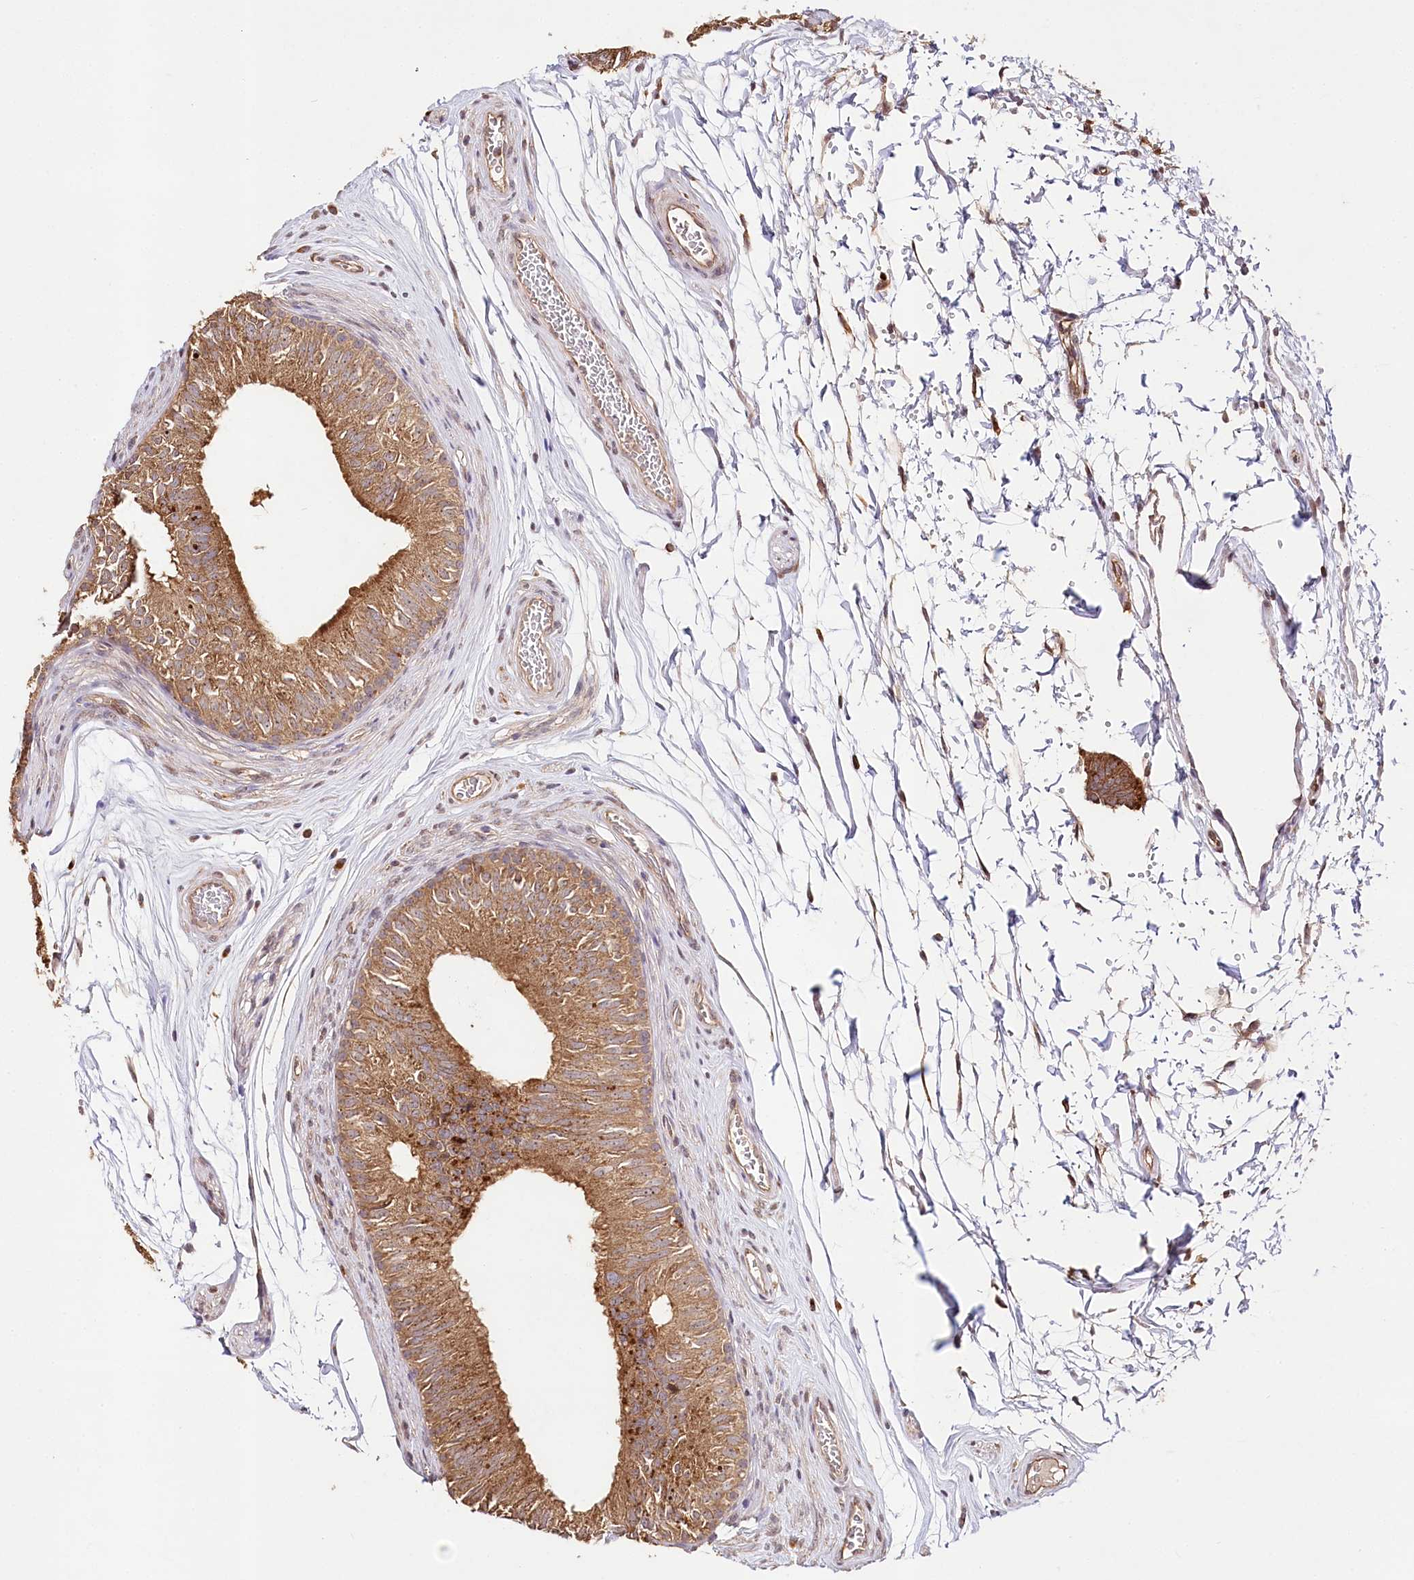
{"staining": {"intensity": "strong", "quantity": ">75%", "location": "cytoplasmic/membranous"}, "tissue": "epididymis", "cell_type": "Glandular cells", "image_type": "normal", "snomed": [{"axis": "morphology", "description": "Normal tissue, NOS"}, {"axis": "topography", "description": "Epididymis"}], "caption": "This micrograph displays immunohistochemistry (IHC) staining of normal human epididymis, with high strong cytoplasmic/membranous expression in about >75% of glandular cells.", "gene": "DMXL1", "patient": {"sex": "male", "age": 36}}